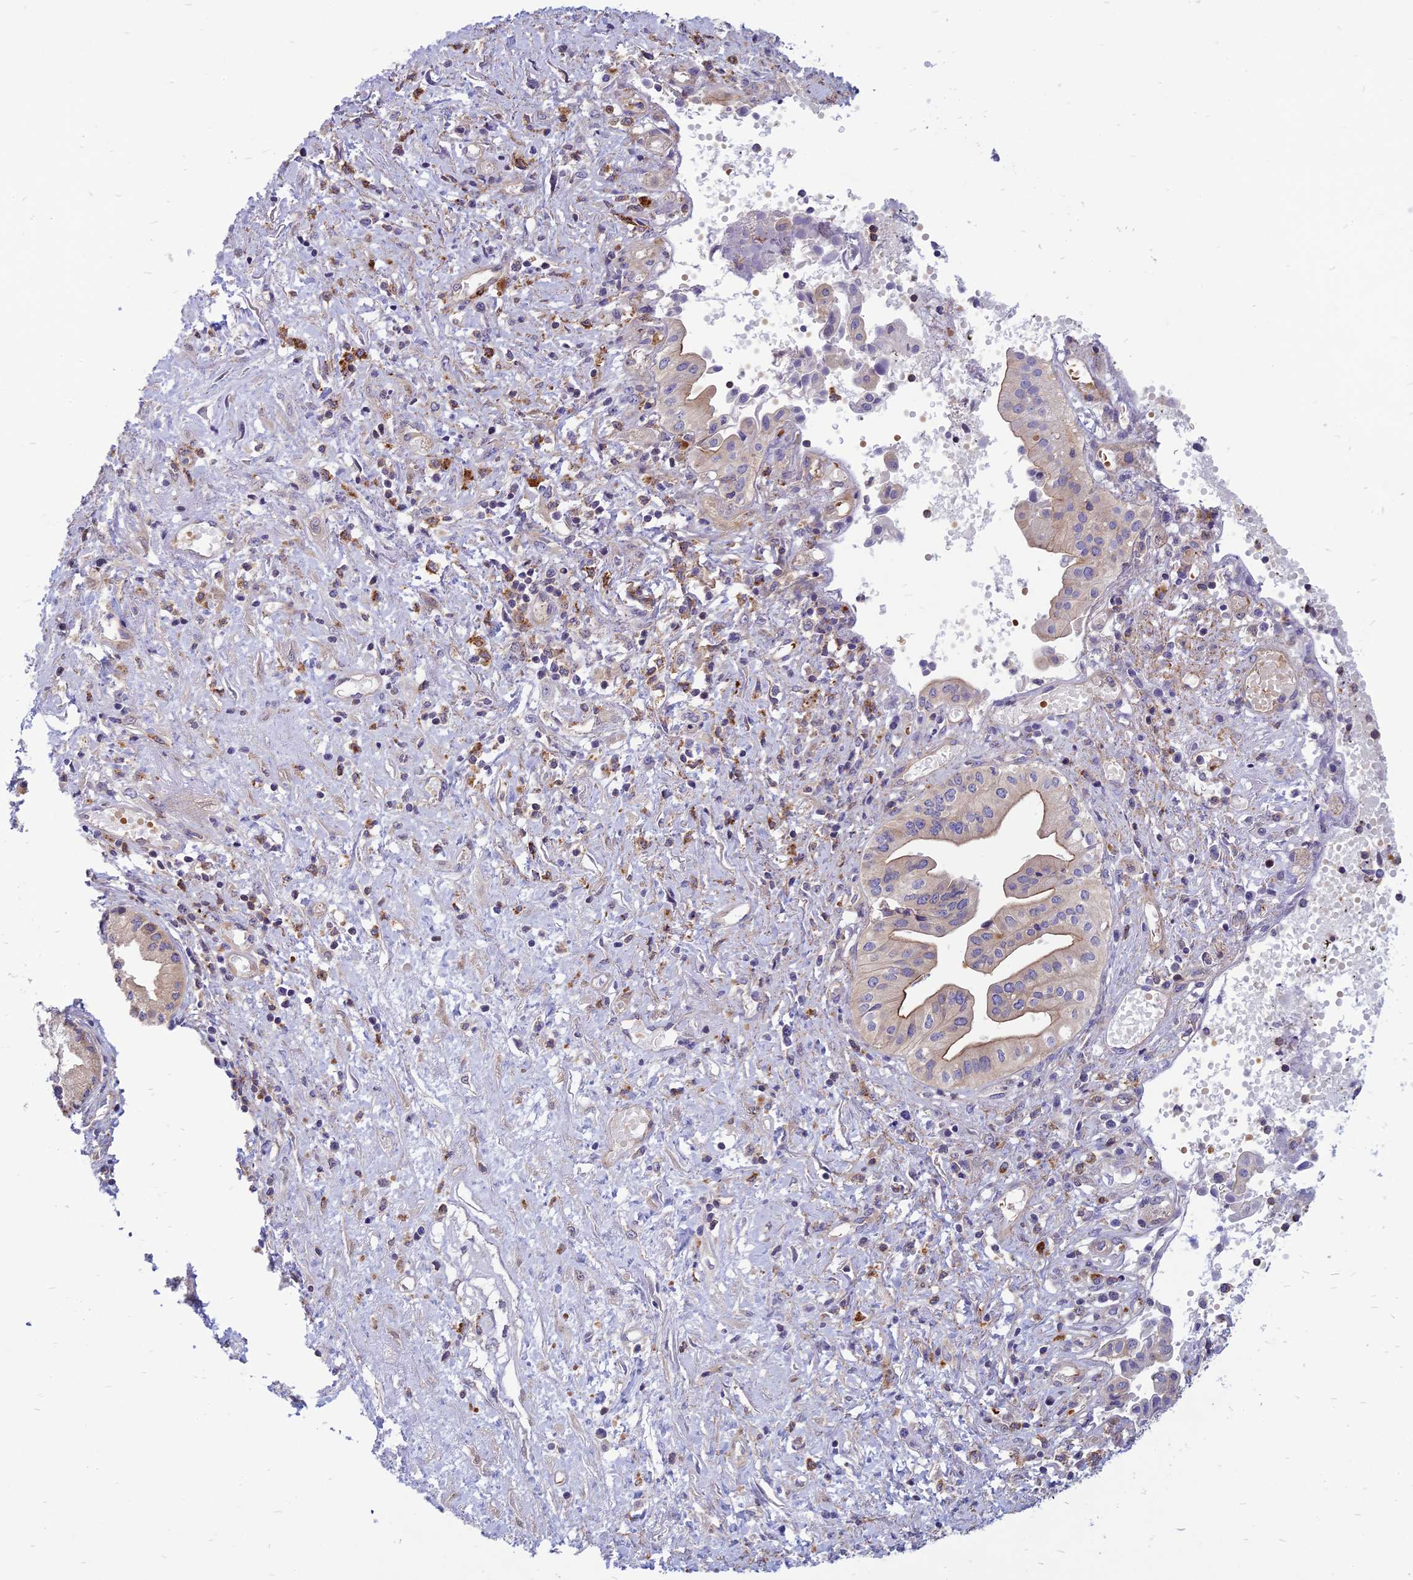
{"staining": {"intensity": "moderate", "quantity": "<25%", "location": "cytoplasmic/membranous"}, "tissue": "pancreatic cancer", "cell_type": "Tumor cells", "image_type": "cancer", "snomed": [{"axis": "morphology", "description": "Adenocarcinoma, NOS"}, {"axis": "topography", "description": "Pancreas"}], "caption": "Approximately <25% of tumor cells in pancreatic adenocarcinoma exhibit moderate cytoplasmic/membranous protein expression as visualized by brown immunohistochemical staining.", "gene": "PHKA2", "patient": {"sex": "female", "age": 50}}